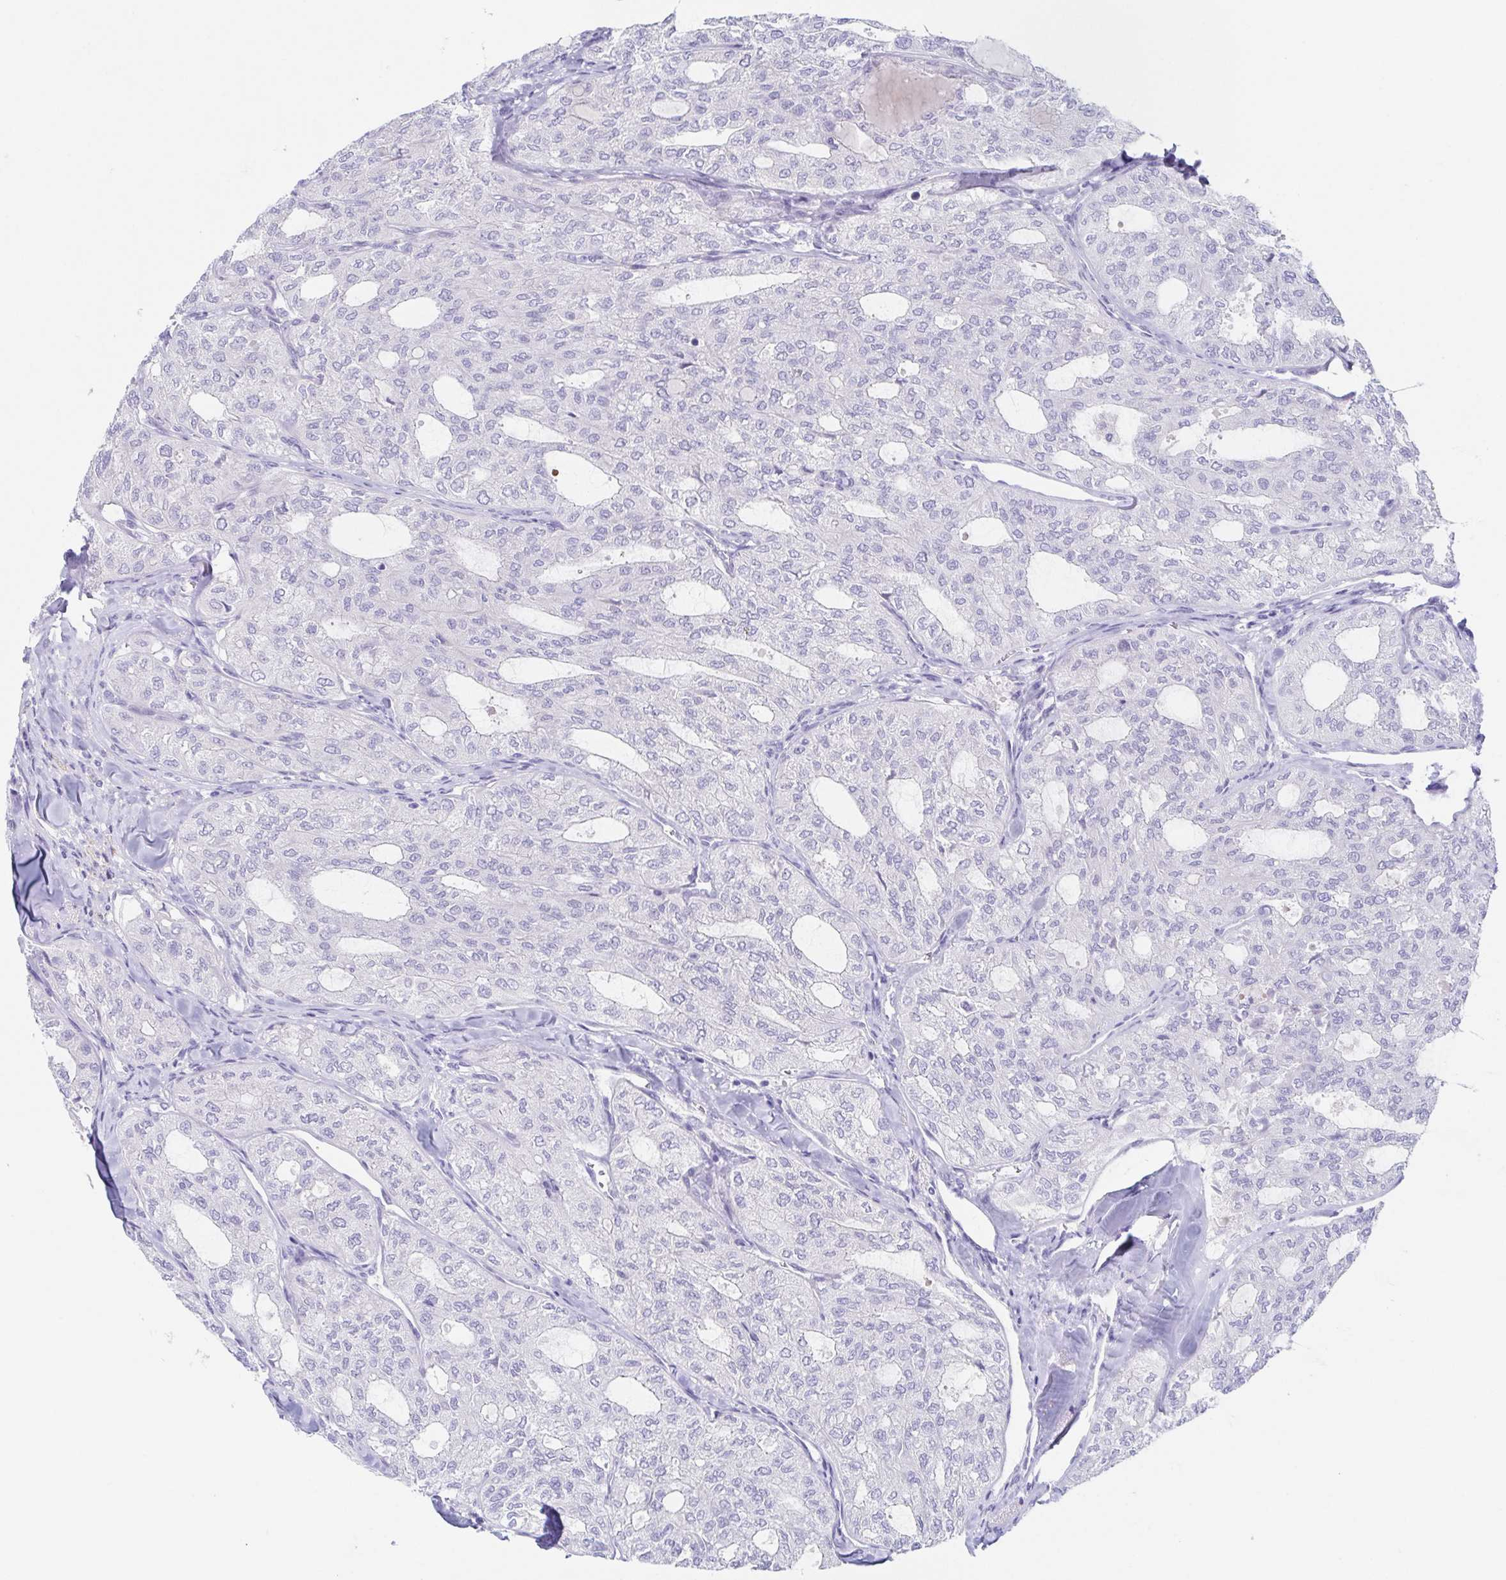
{"staining": {"intensity": "negative", "quantity": "none", "location": "none"}, "tissue": "thyroid cancer", "cell_type": "Tumor cells", "image_type": "cancer", "snomed": [{"axis": "morphology", "description": "Follicular adenoma carcinoma, NOS"}, {"axis": "topography", "description": "Thyroid gland"}], "caption": "DAB (3,3'-diaminobenzidine) immunohistochemical staining of human thyroid cancer exhibits no significant positivity in tumor cells.", "gene": "HTR2A", "patient": {"sex": "male", "age": 75}}